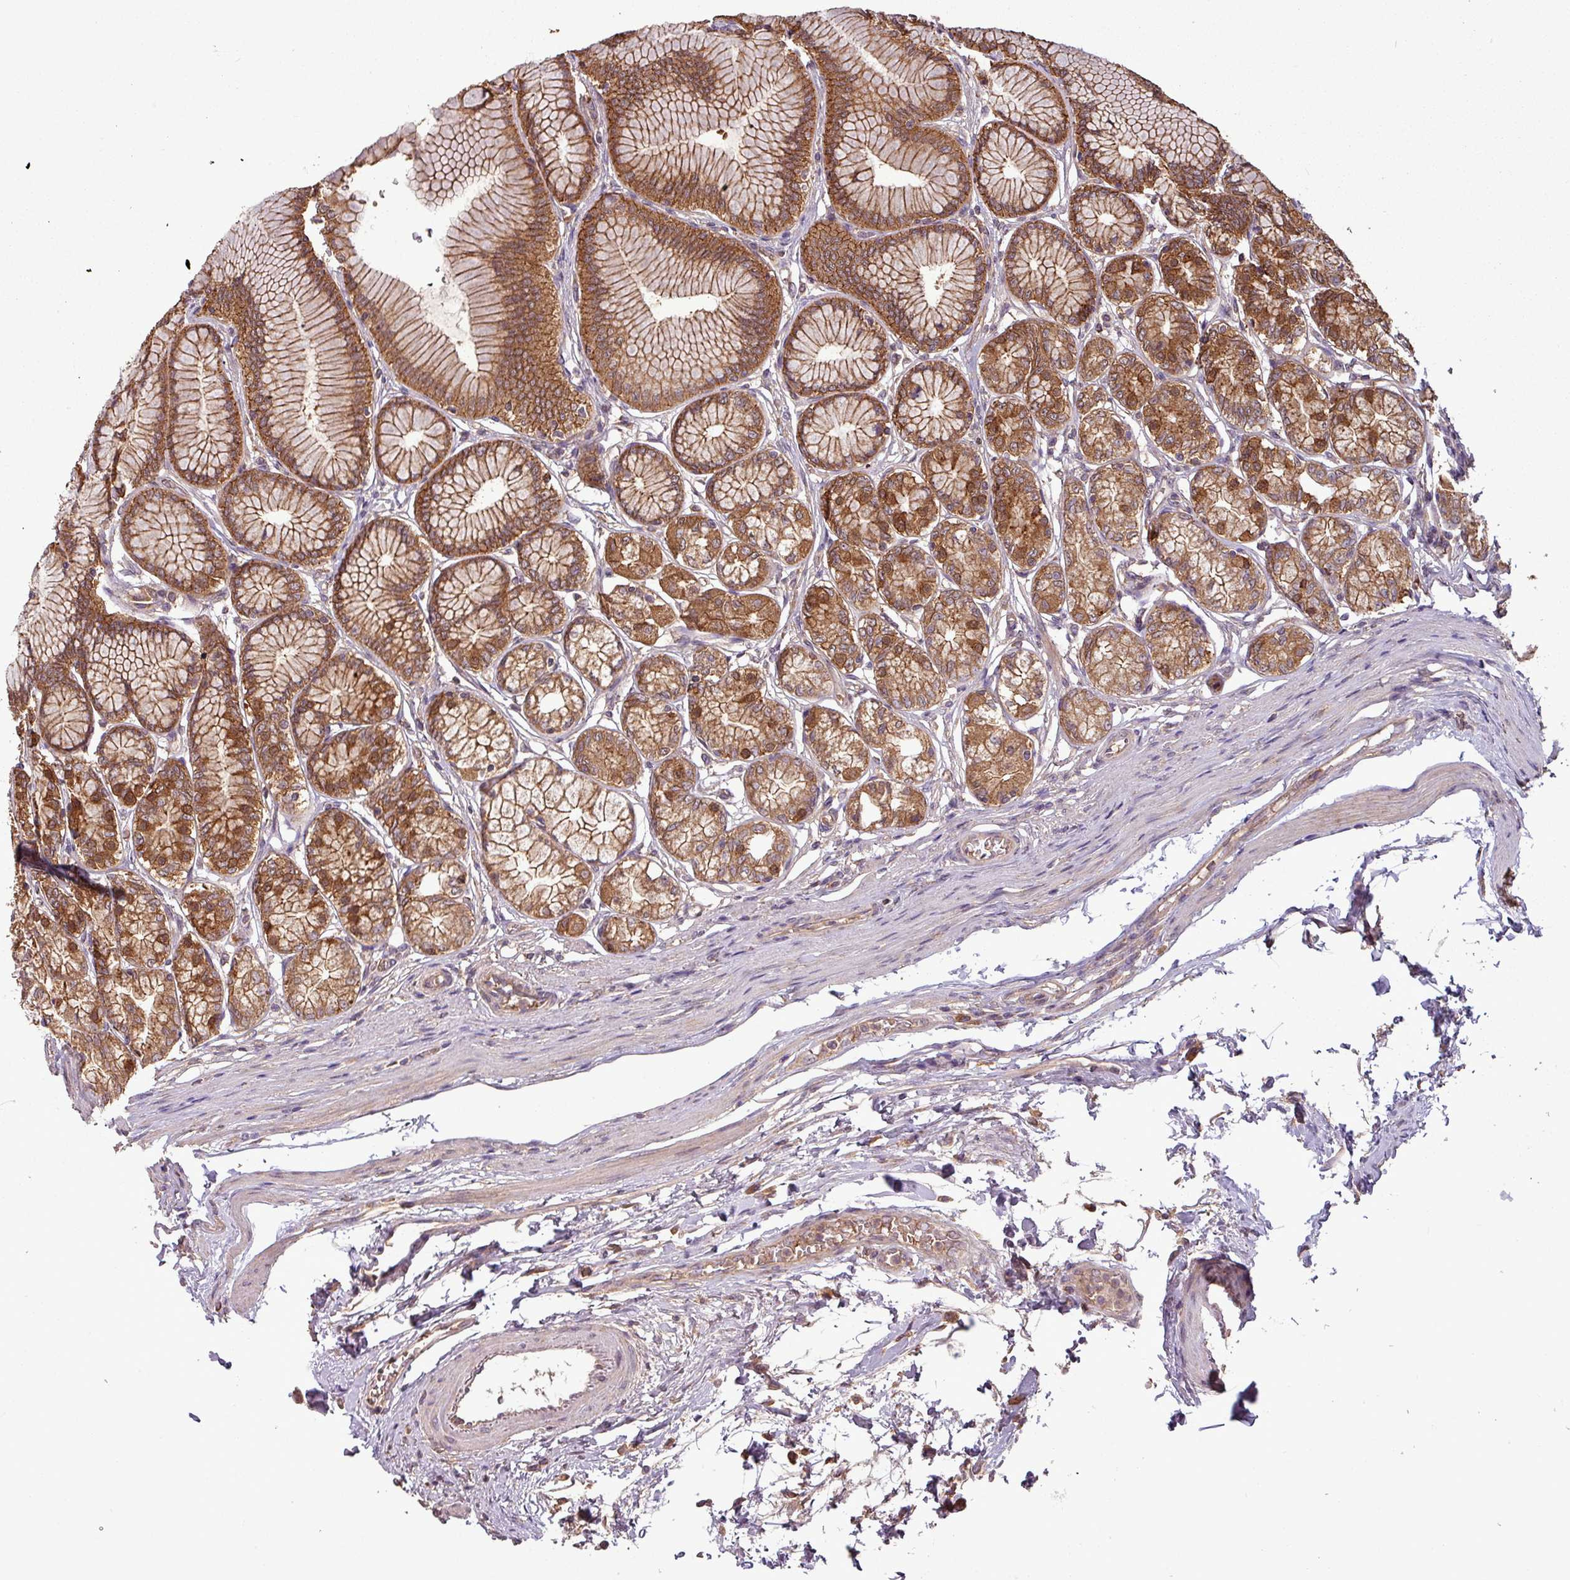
{"staining": {"intensity": "strong", "quantity": ">75%", "location": "cytoplasmic/membranous,nuclear"}, "tissue": "stomach", "cell_type": "Glandular cells", "image_type": "normal", "snomed": [{"axis": "morphology", "description": "Normal tissue, NOS"}, {"axis": "morphology", "description": "Adenocarcinoma, NOS"}, {"axis": "morphology", "description": "Adenocarcinoma, High grade"}, {"axis": "topography", "description": "Stomach, upper"}, {"axis": "topography", "description": "Stomach"}], "caption": "Immunohistochemical staining of normal stomach displays high levels of strong cytoplasmic/membranous,nuclear staining in approximately >75% of glandular cells.", "gene": "NT5C3A", "patient": {"sex": "female", "age": 65}}